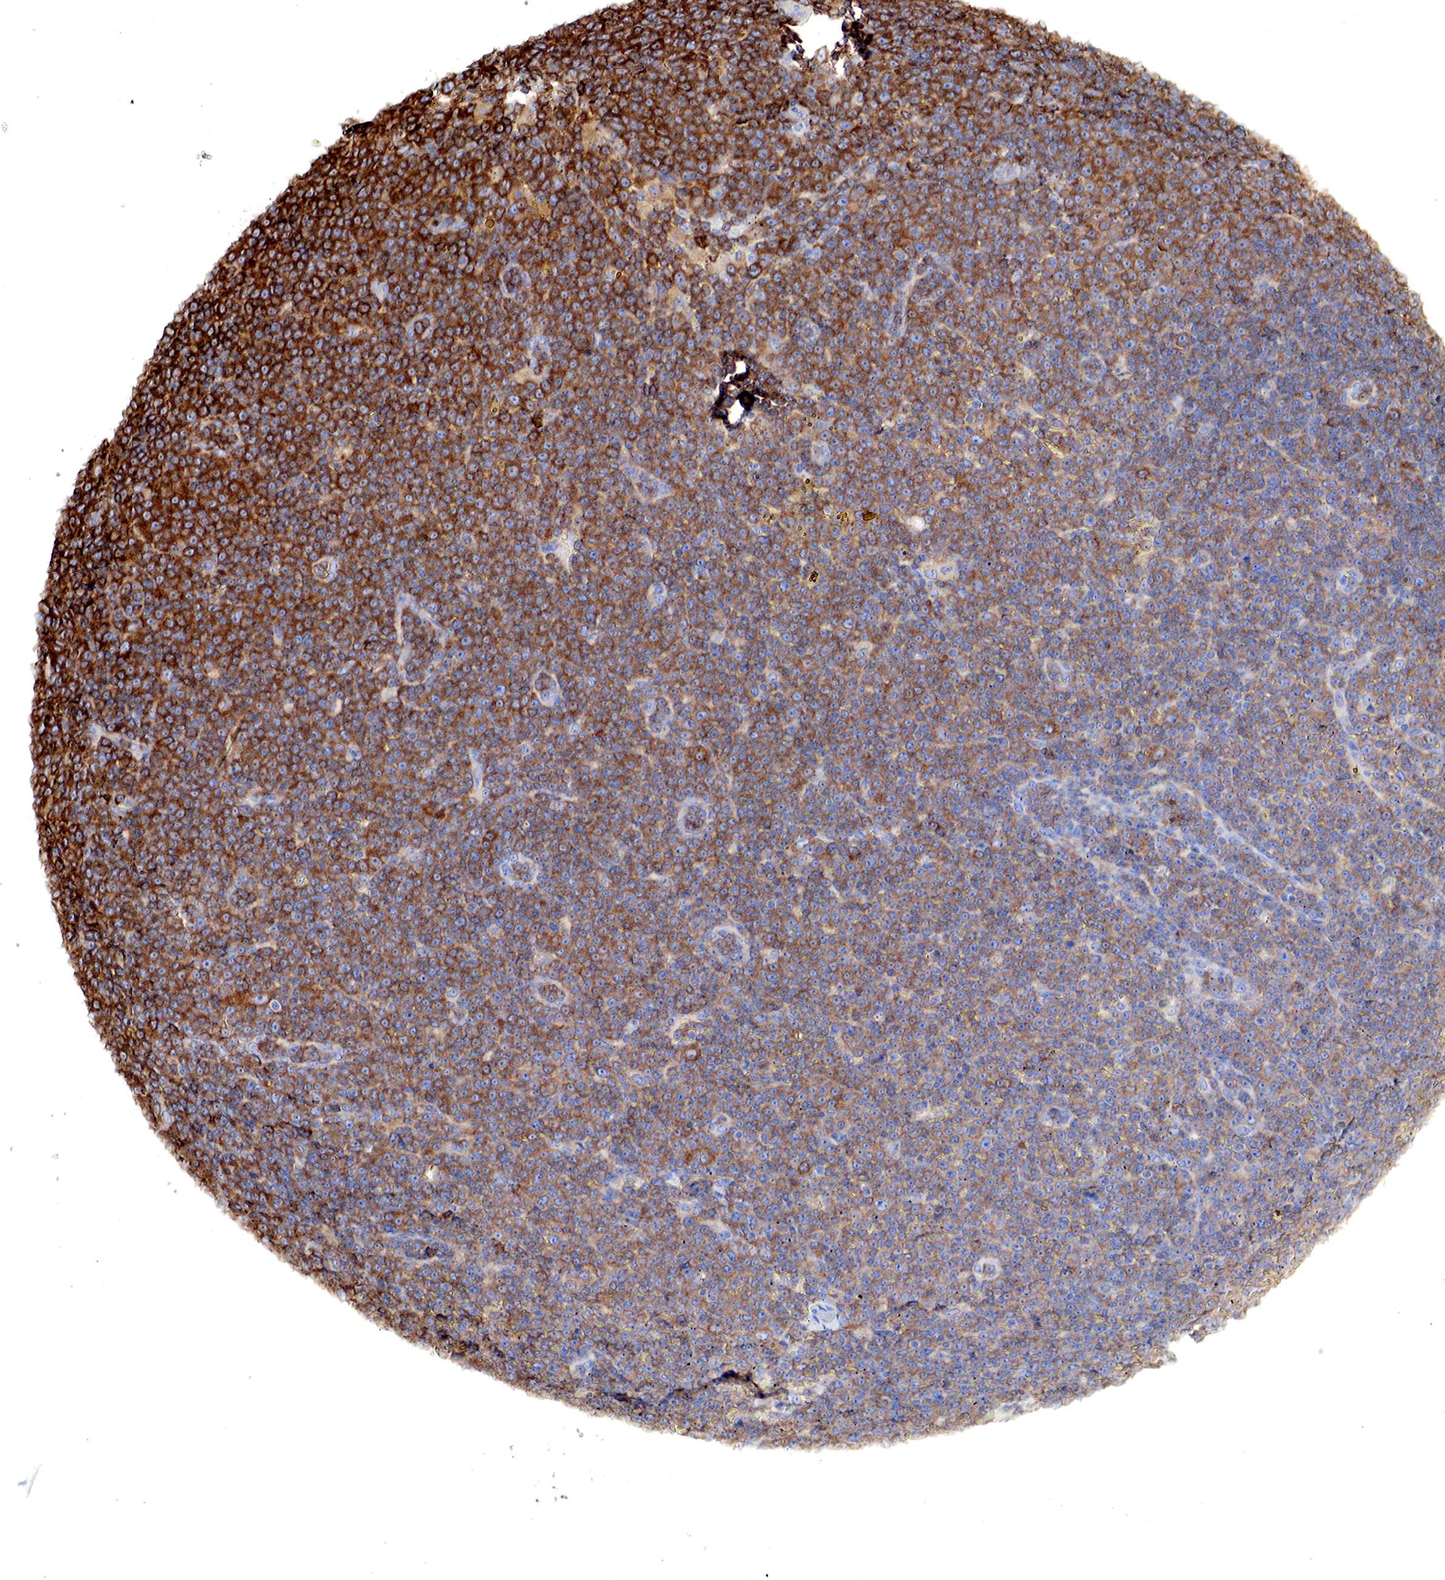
{"staining": {"intensity": "strong", "quantity": ">75%", "location": "cytoplasmic/membranous"}, "tissue": "lymphoma", "cell_type": "Tumor cells", "image_type": "cancer", "snomed": [{"axis": "morphology", "description": "Malignant lymphoma, non-Hodgkin's type, Low grade"}, {"axis": "topography", "description": "Lymph node"}], "caption": "Immunohistochemical staining of lymphoma shows high levels of strong cytoplasmic/membranous protein expression in approximately >75% of tumor cells.", "gene": "G6PD", "patient": {"sex": "male", "age": 50}}